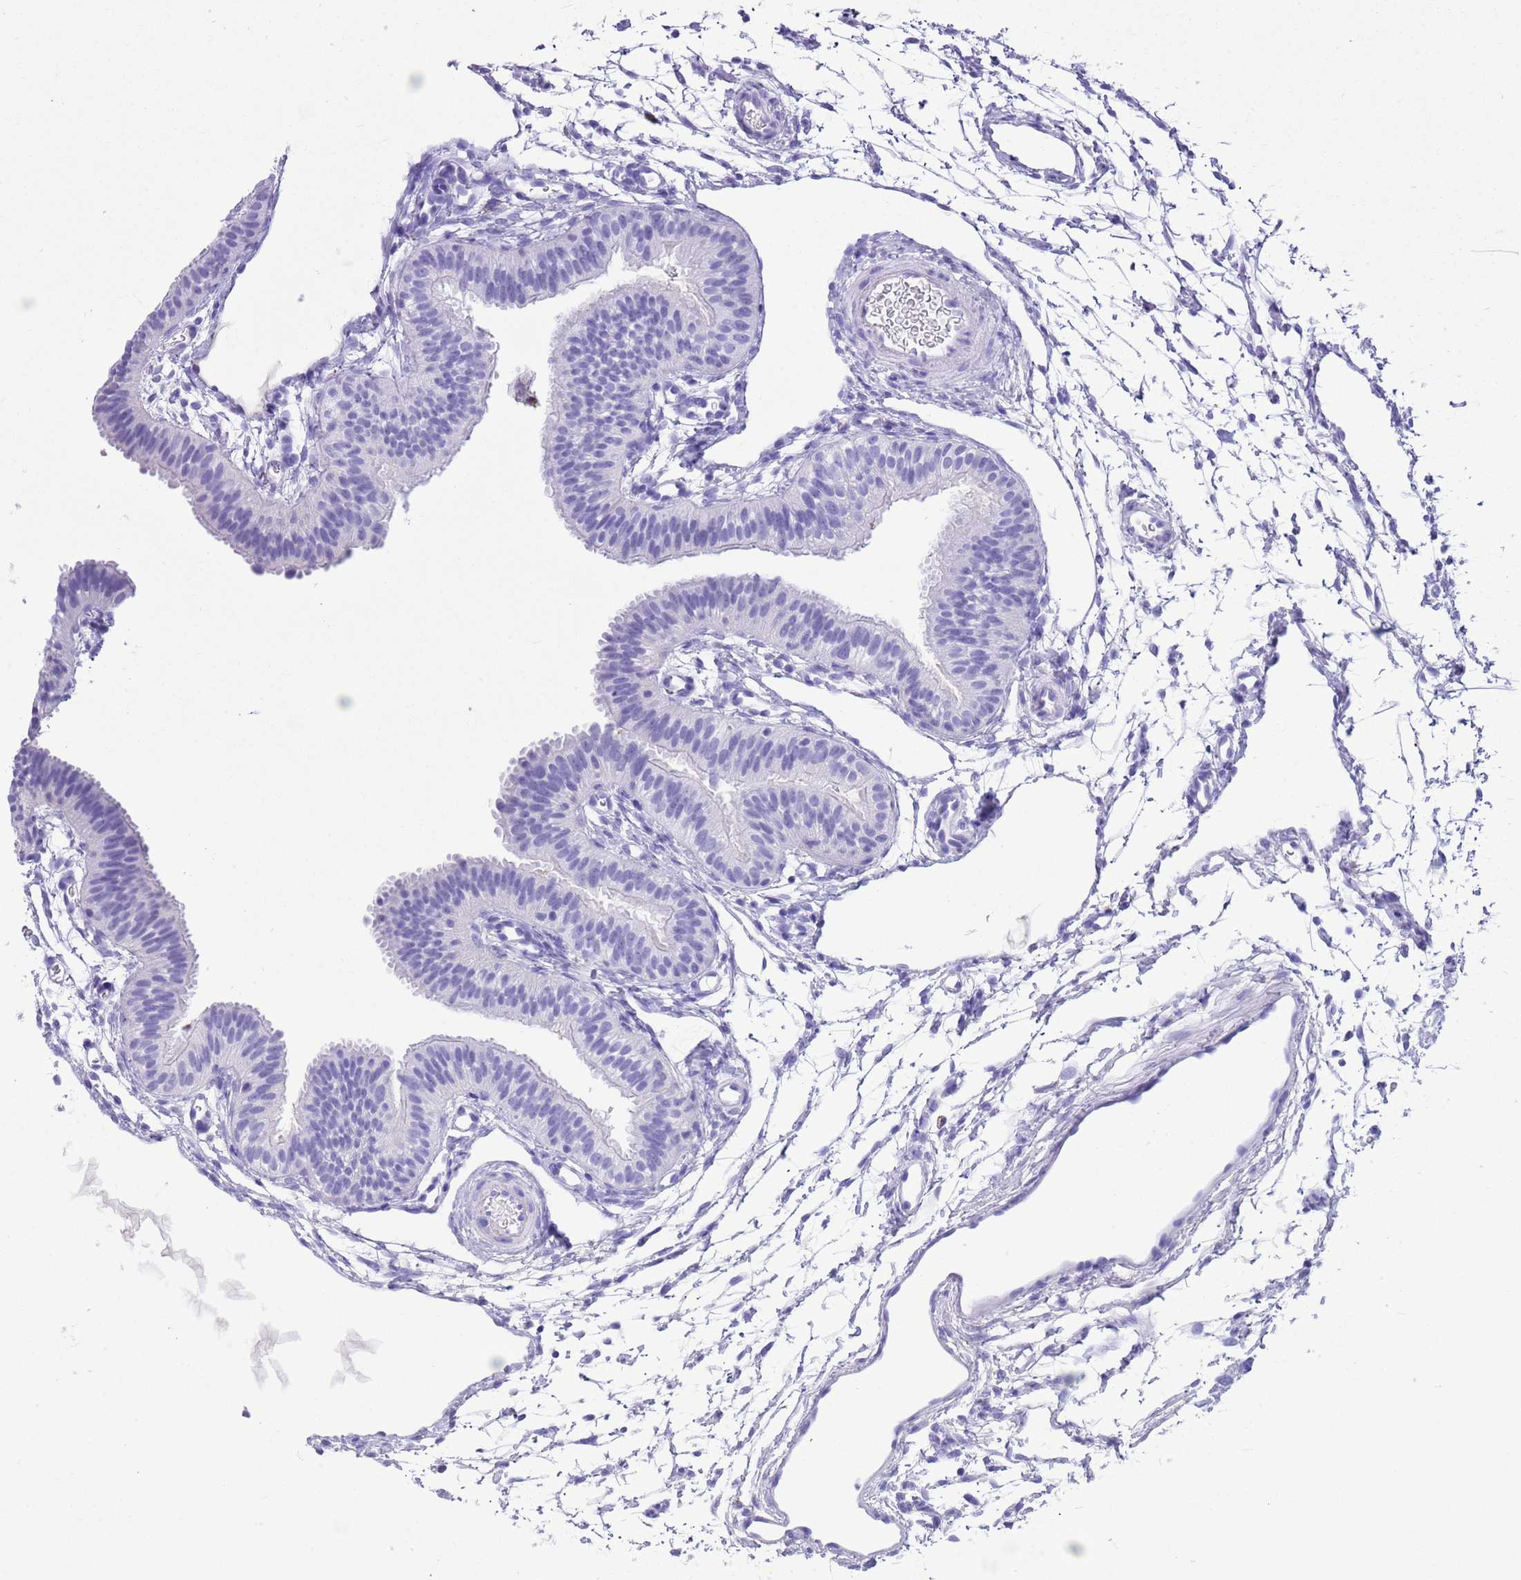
{"staining": {"intensity": "negative", "quantity": "none", "location": "none"}, "tissue": "fallopian tube", "cell_type": "Glandular cells", "image_type": "normal", "snomed": [{"axis": "morphology", "description": "Normal tissue, NOS"}, {"axis": "topography", "description": "Fallopian tube"}], "caption": "A high-resolution histopathology image shows immunohistochemistry (IHC) staining of unremarkable fallopian tube, which exhibits no significant positivity in glandular cells. (Immunohistochemistry (ihc), brightfield microscopy, high magnification).", "gene": "TBC1D10B", "patient": {"sex": "female", "age": 35}}